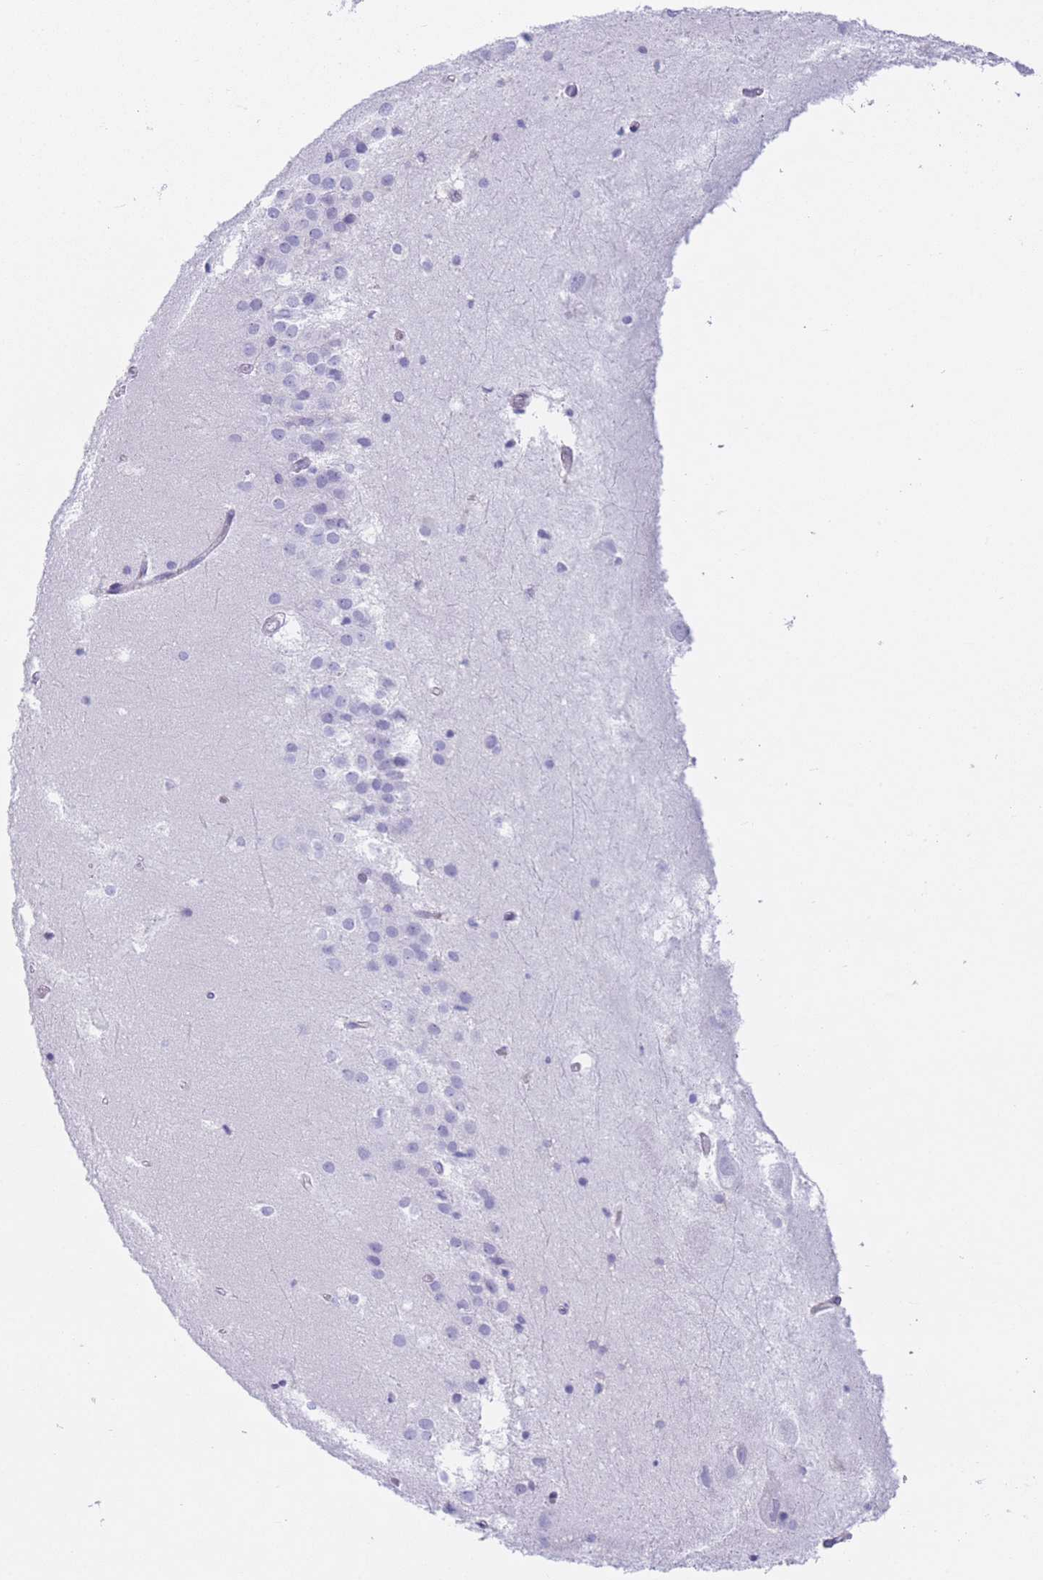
{"staining": {"intensity": "negative", "quantity": "none", "location": "none"}, "tissue": "hippocampus", "cell_type": "Glial cells", "image_type": "normal", "snomed": [{"axis": "morphology", "description": "Normal tissue, NOS"}, {"axis": "topography", "description": "Hippocampus"}], "caption": "Immunohistochemistry histopathology image of normal hippocampus stained for a protein (brown), which shows no positivity in glial cells.", "gene": "PLBD1", "patient": {"sex": "female", "age": 52}}